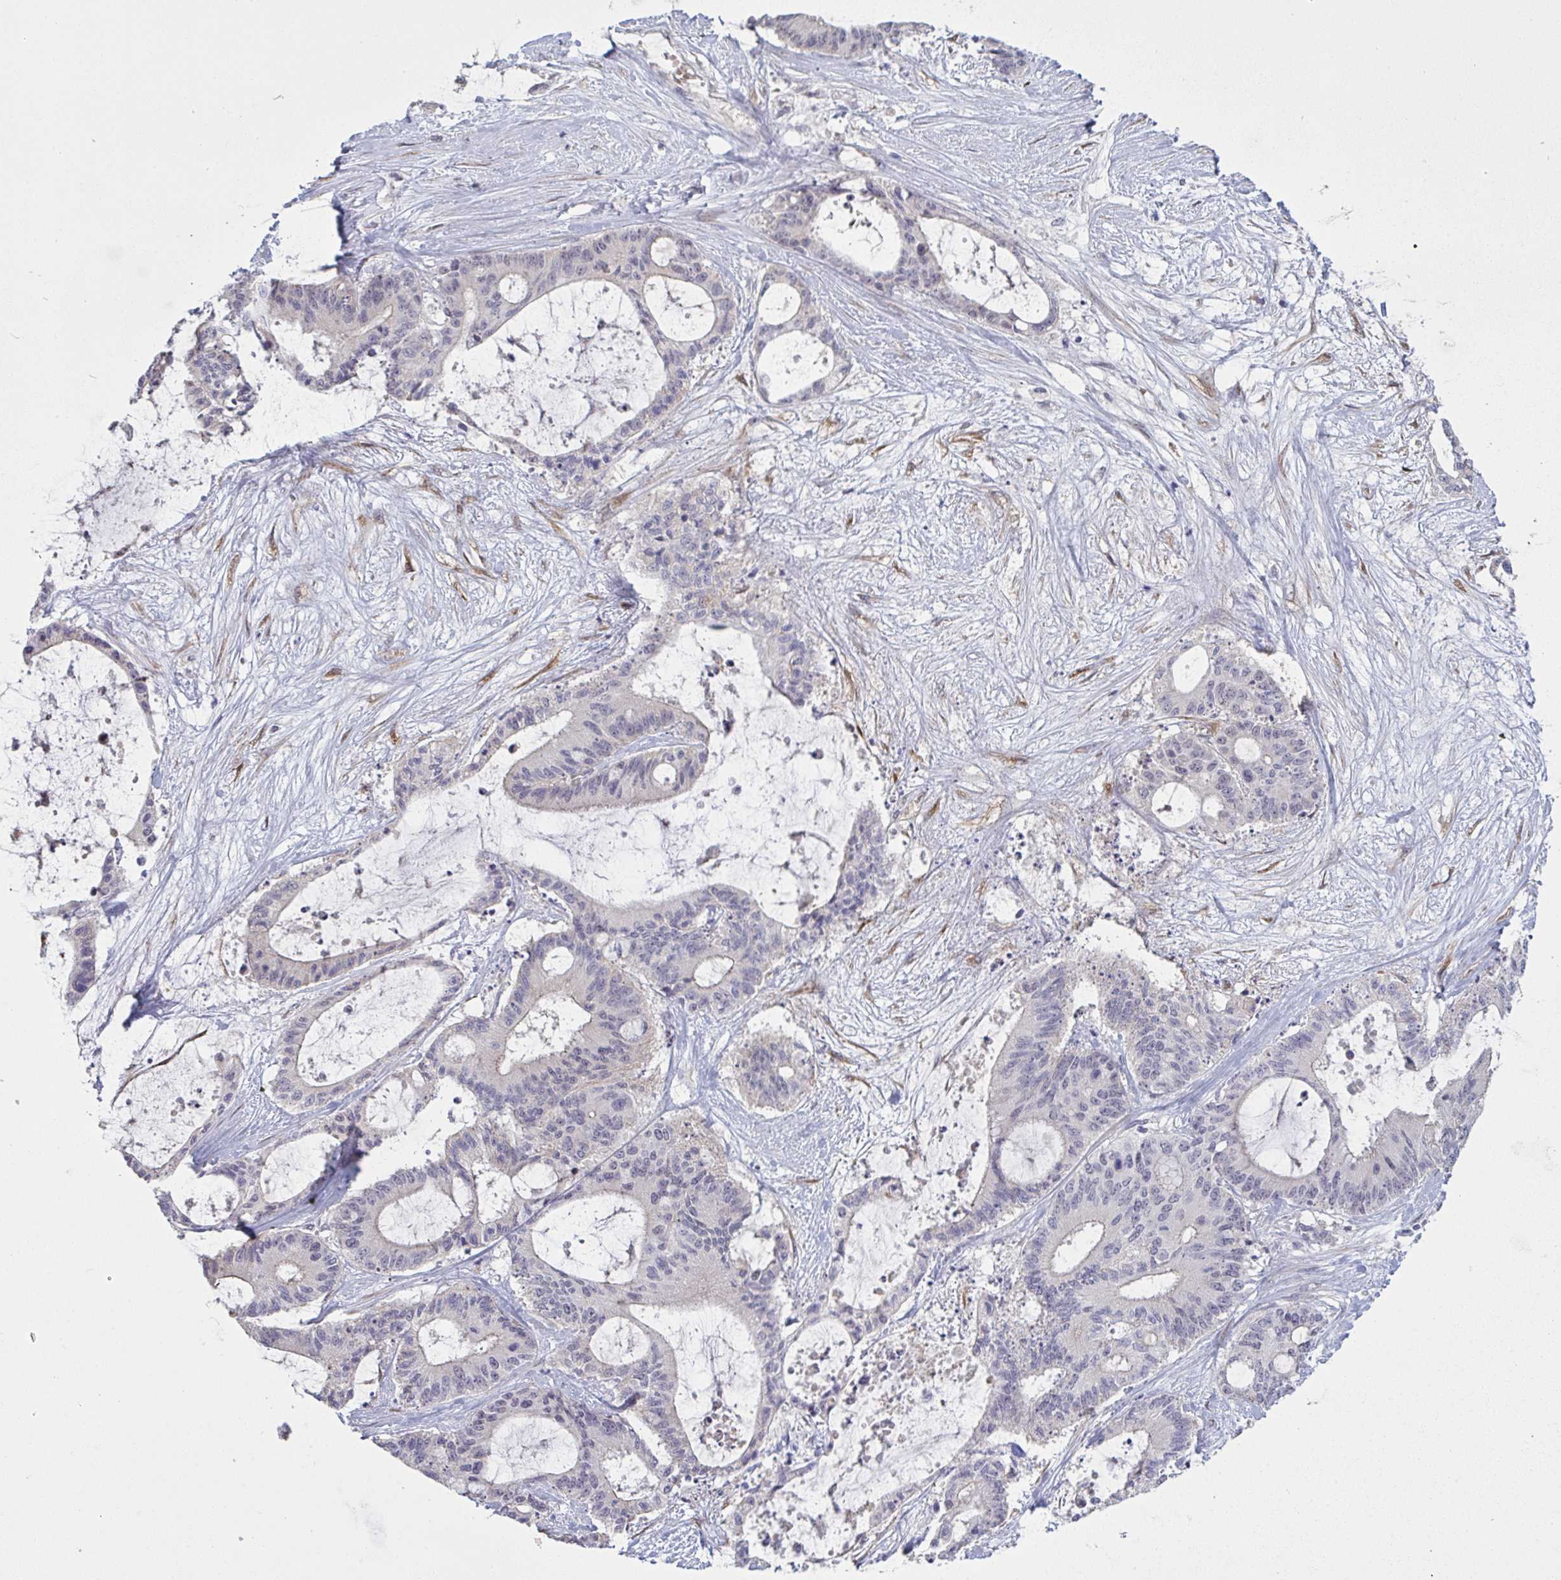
{"staining": {"intensity": "negative", "quantity": "none", "location": "none"}, "tissue": "liver cancer", "cell_type": "Tumor cells", "image_type": "cancer", "snomed": [{"axis": "morphology", "description": "Normal tissue, NOS"}, {"axis": "morphology", "description": "Cholangiocarcinoma"}, {"axis": "topography", "description": "Liver"}, {"axis": "topography", "description": "Peripheral nerve tissue"}], "caption": "This is a histopathology image of immunohistochemistry (IHC) staining of liver cancer, which shows no positivity in tumor cells.", "gene": "ZNF784", "patient": {"sex": "female", "age": 73}}